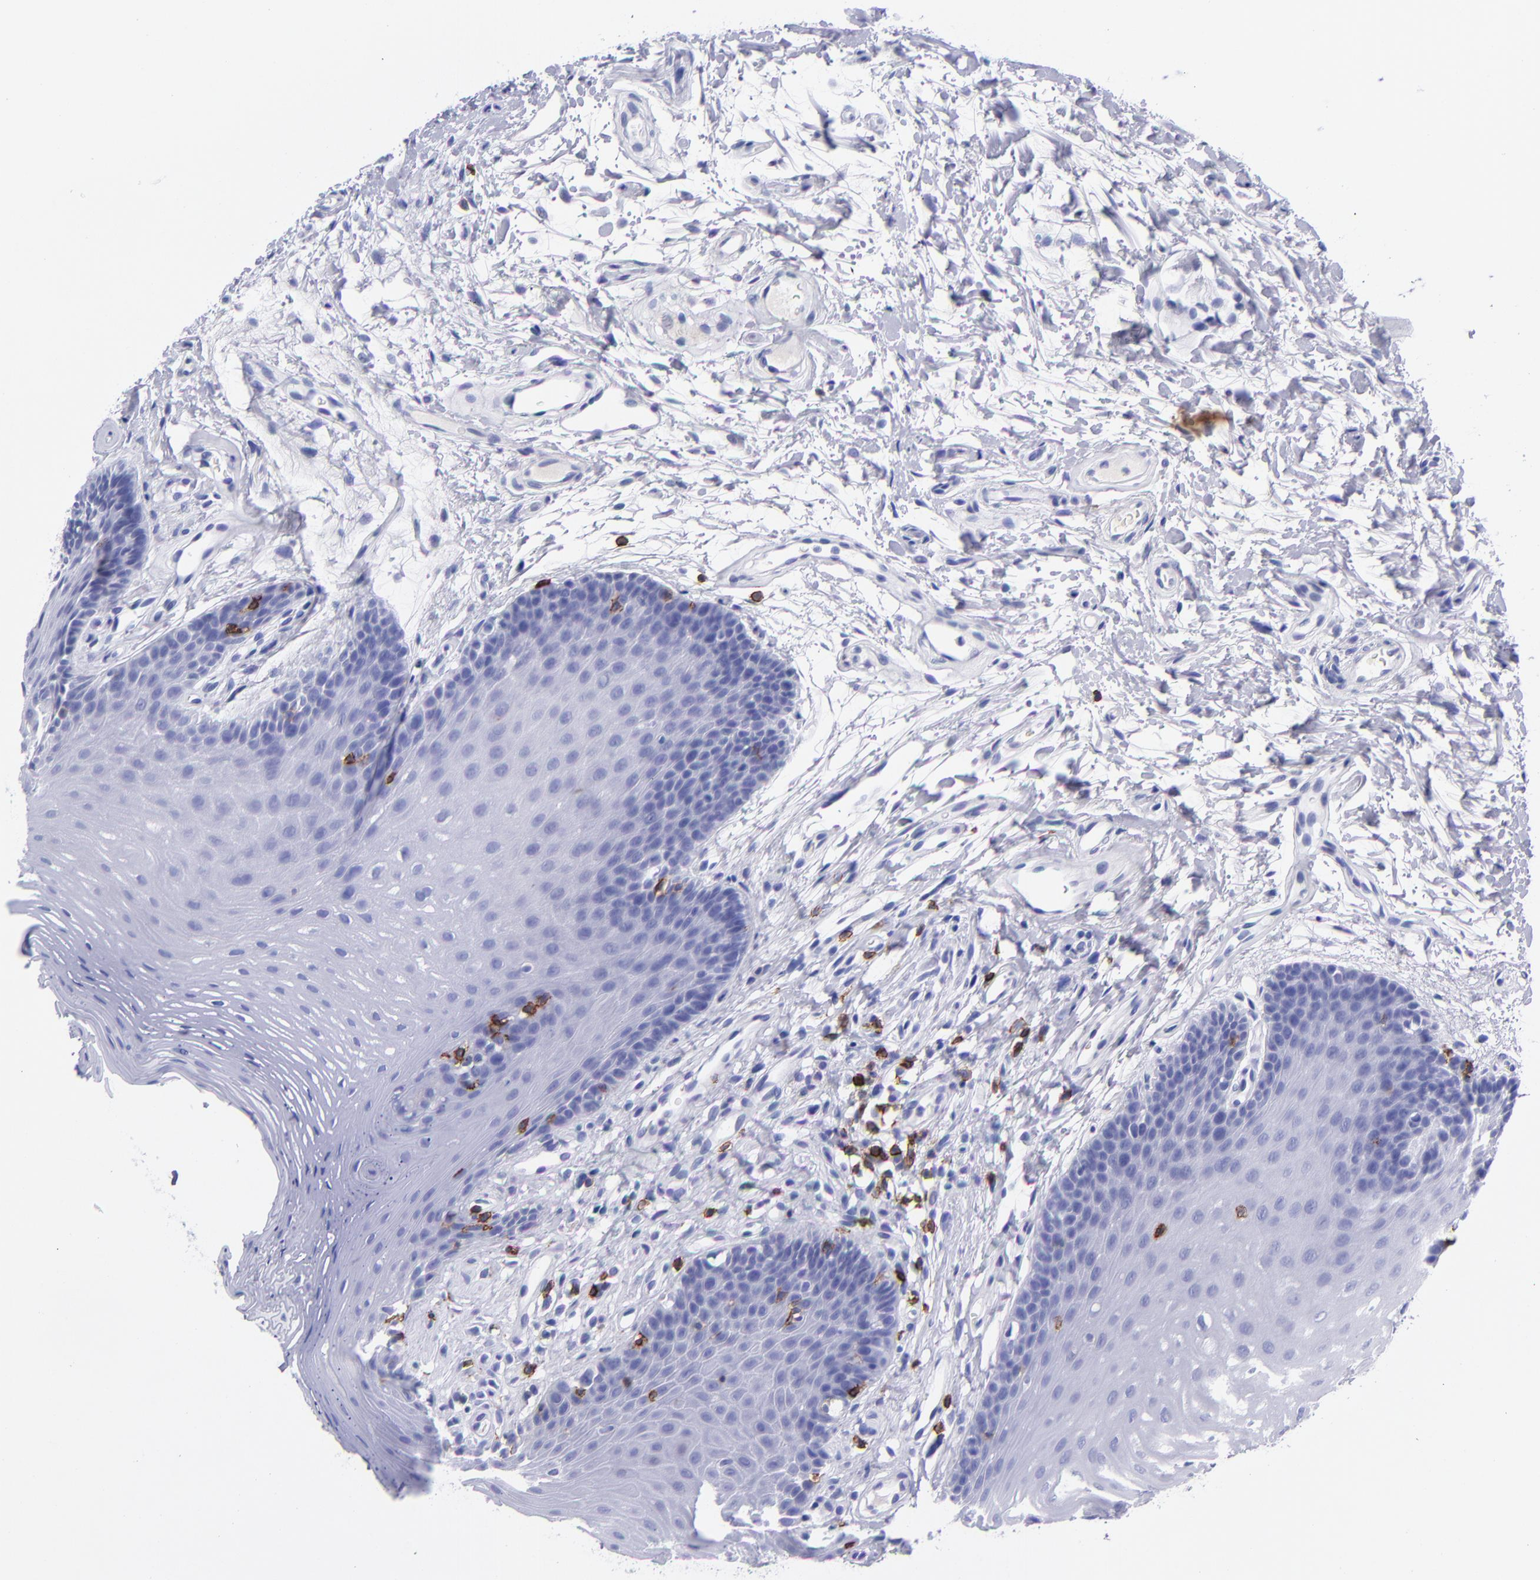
{"staining": {"intensity": "negative", "quantity": "none", "location": "none"}, "tissue": "oral mucosa", "cell_type": "Squamous epithelial cells", "image_type": "normal", "snomed": [{"axis": "morphology", "description": "Normal tissue, NOS"}, {"axis": "topography", "description": "Oral tissue"}], "caption": "This photomicrograph is of normal oral mucosa stained with immunohistochemistry to label a protein in brown with the nuclei are counter-stained blue. There is no expression in squamous epithelial cells.", "gene": "CD6", "patient": {"sex": "male", "age": 62}}